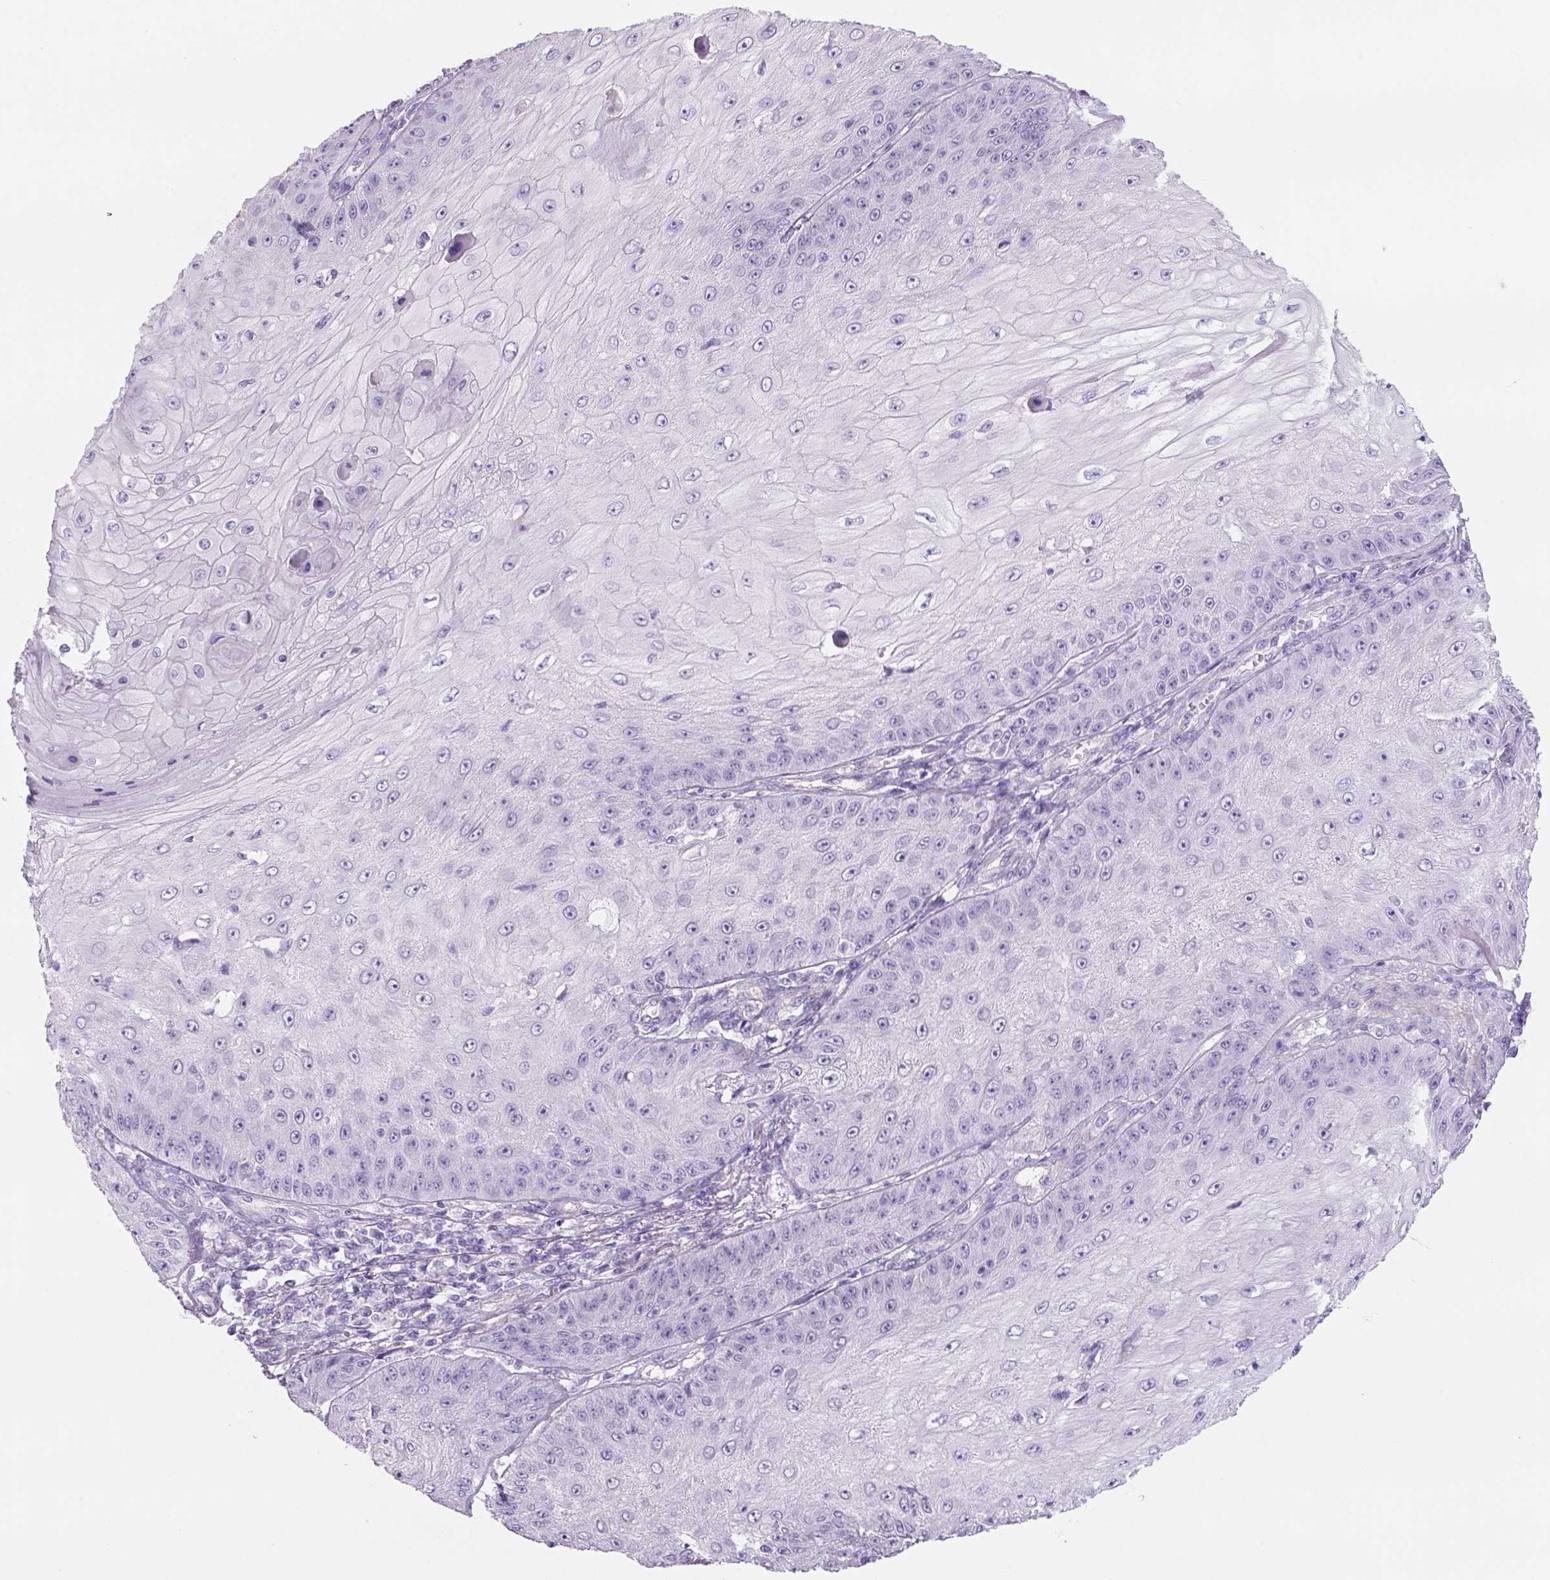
{"staining": {"intensity": "negative", "quantity": "none", "location": "none"}, "tissue": "skin cancer", "cell_type": "Tumor cells", "image_type": "cancer", "snomed": [{"axis": "morphology", "description": "Squamous cell carcinoma, NOS"}, {"axis": "topography", "description": "Skin"}], "caption": "This is an immunohistochemistry image of skin cancer (squamous cell carcinoma). There is no expression in tumor cells.", "gene": "TENM4", "patient": {"sex": "male", "age": 70}}